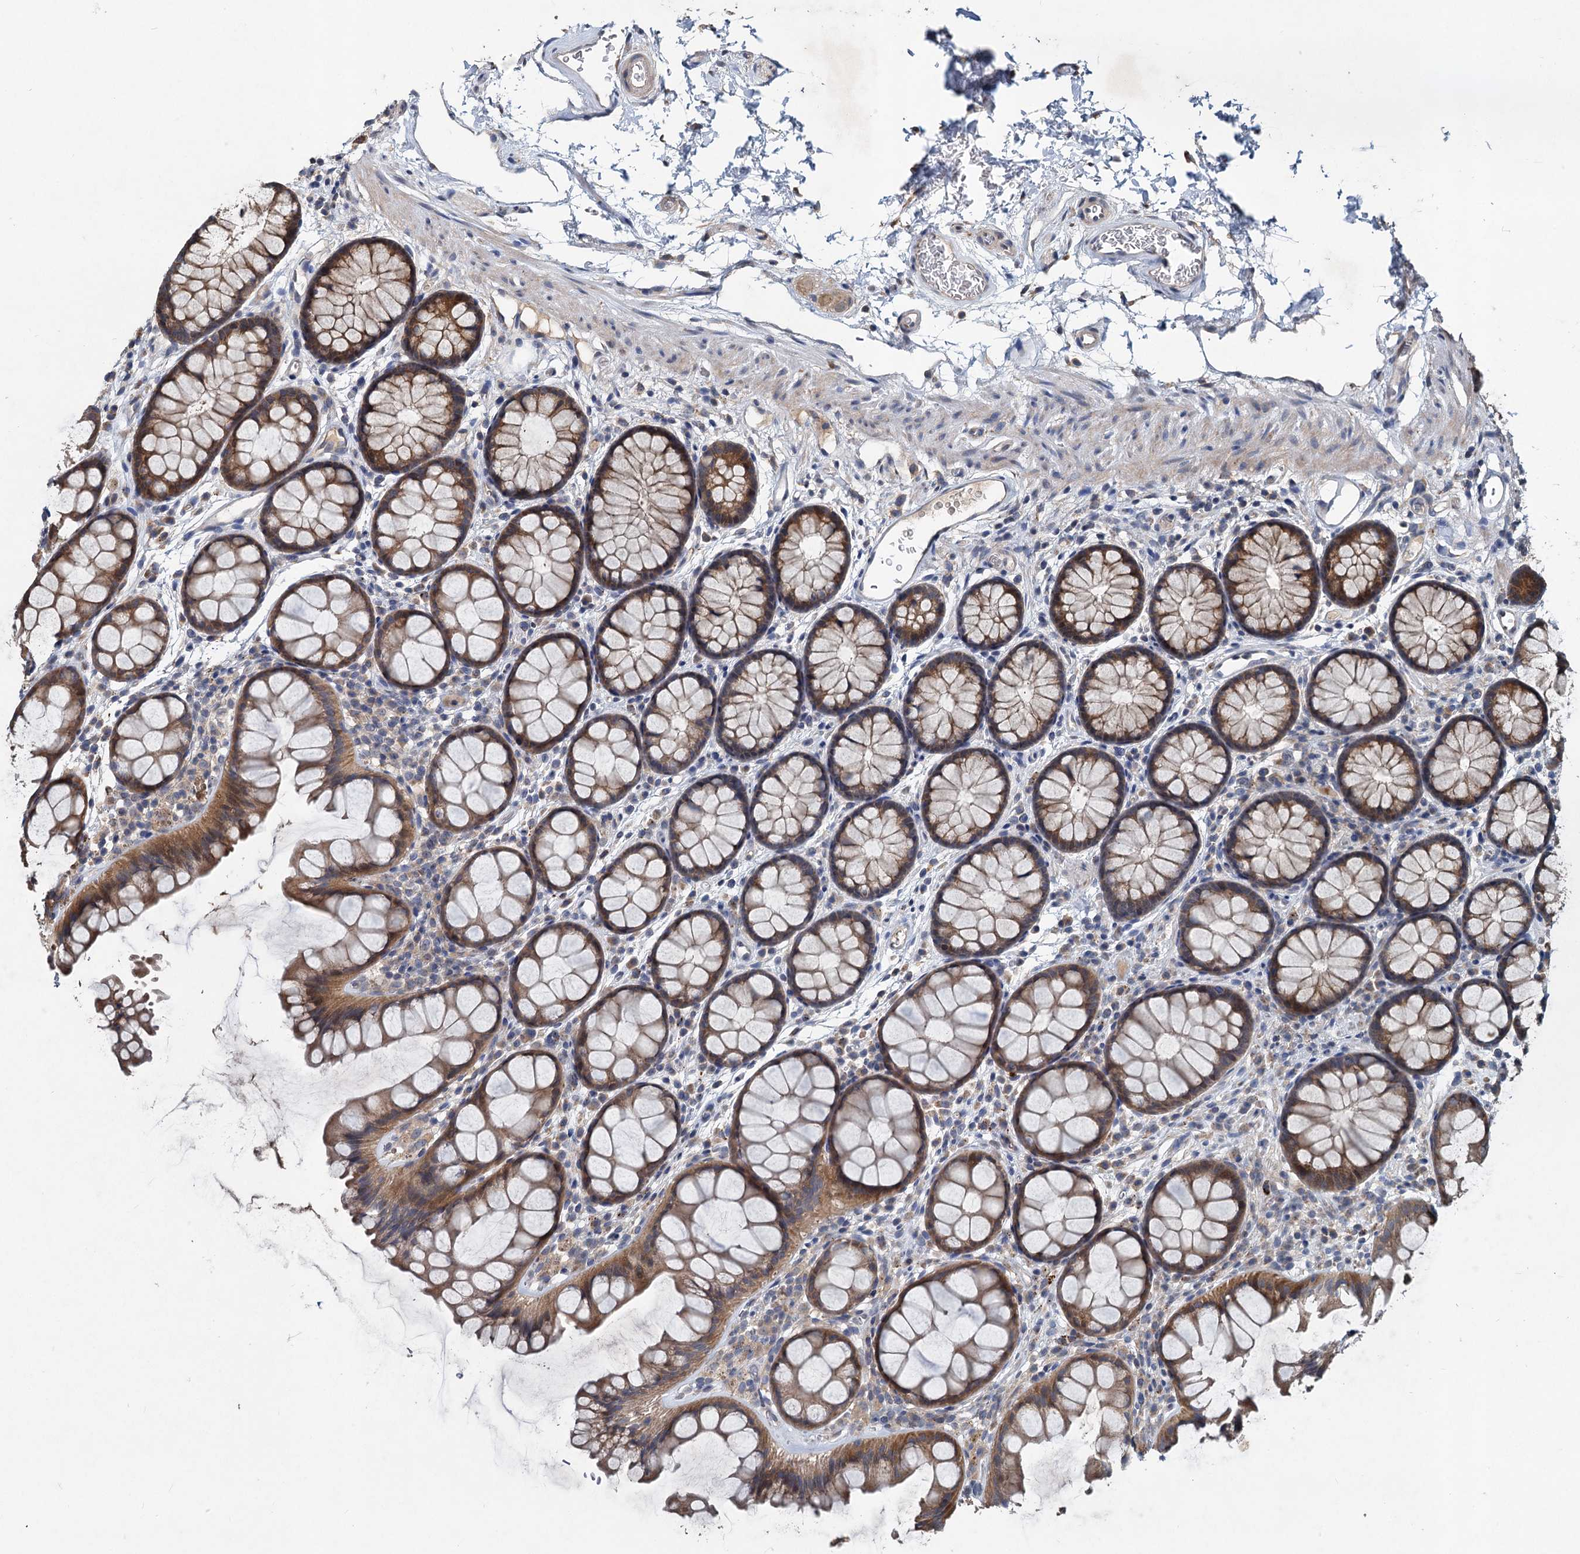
{"staining": {"intensity": "negative", "quantity": "none", "location": "none"}, "tissue": "colon", "cell_type": "Endothelial cells", "image_type": "normal", "snomed": [{"axis": "morphology", "description": "Normal tissue, NOS"}, {"axis": "topography", "description": "Colon"}], "caption": "Colon stained for a protein using immunohistochemistry displays no expression endothelial cells.", "gene": "OTUB1", "patient": {"sex": "female", "age": 82}}